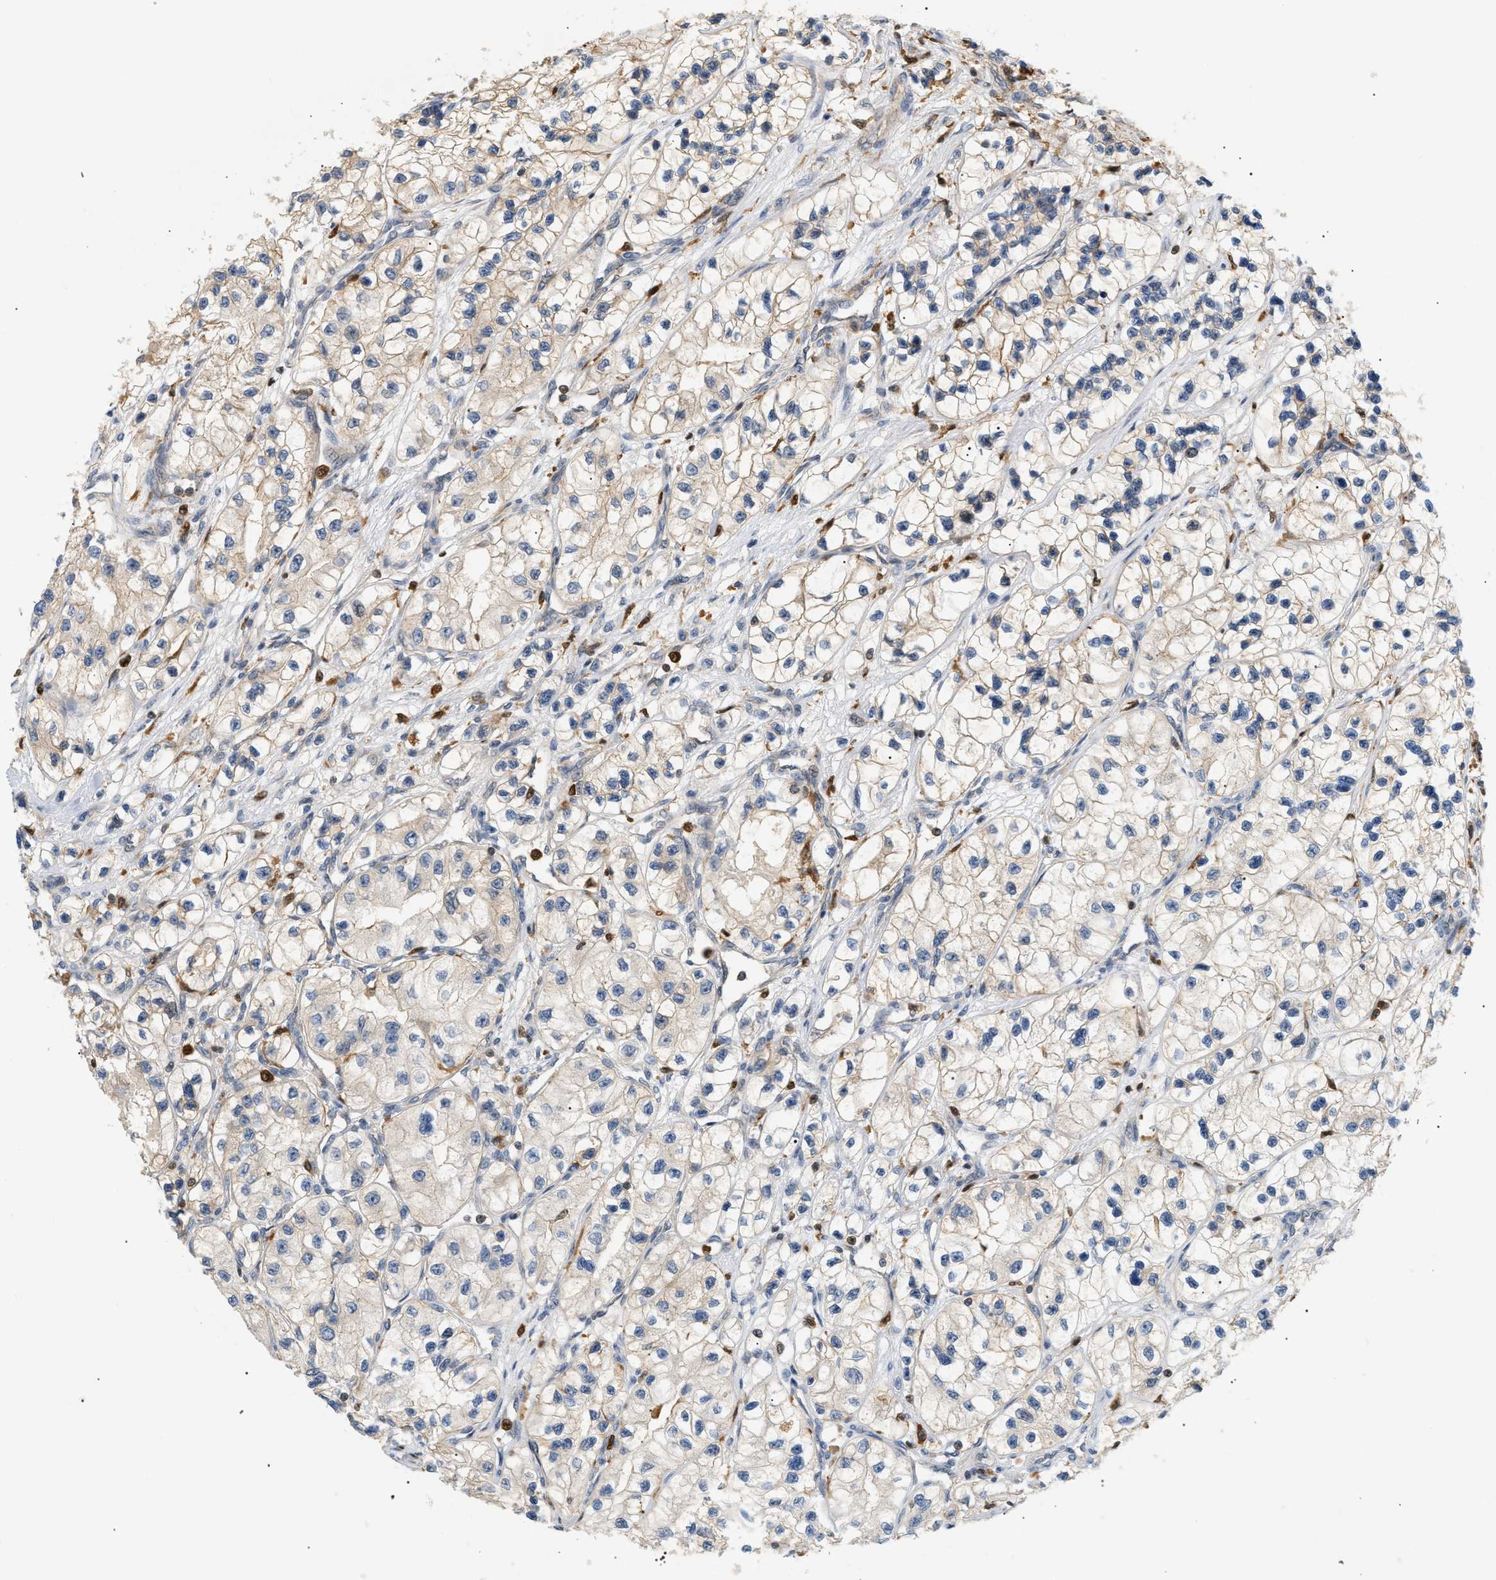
{"staining": {"intensity": "weak", "quantity": "25%-75%", "location": "cytoplasmic/membranous"}, "tissue": "renal cancer", "cell_type": "Tumor cells", "image_type": "cancer", "snomed": [{"axis": "morphology", "description": "Adenocarcinoma, NOS"}, {"axis": "topography", "description": "Kidney"}], "caption": "Renal cancer stained for a protein (brown) displays weak cytoplasmic/membranous positive positivity in approximately 25%-75% of tumor cells.", "gene": "PYCARD", "patient": {"sex": "female", "age": 57}}